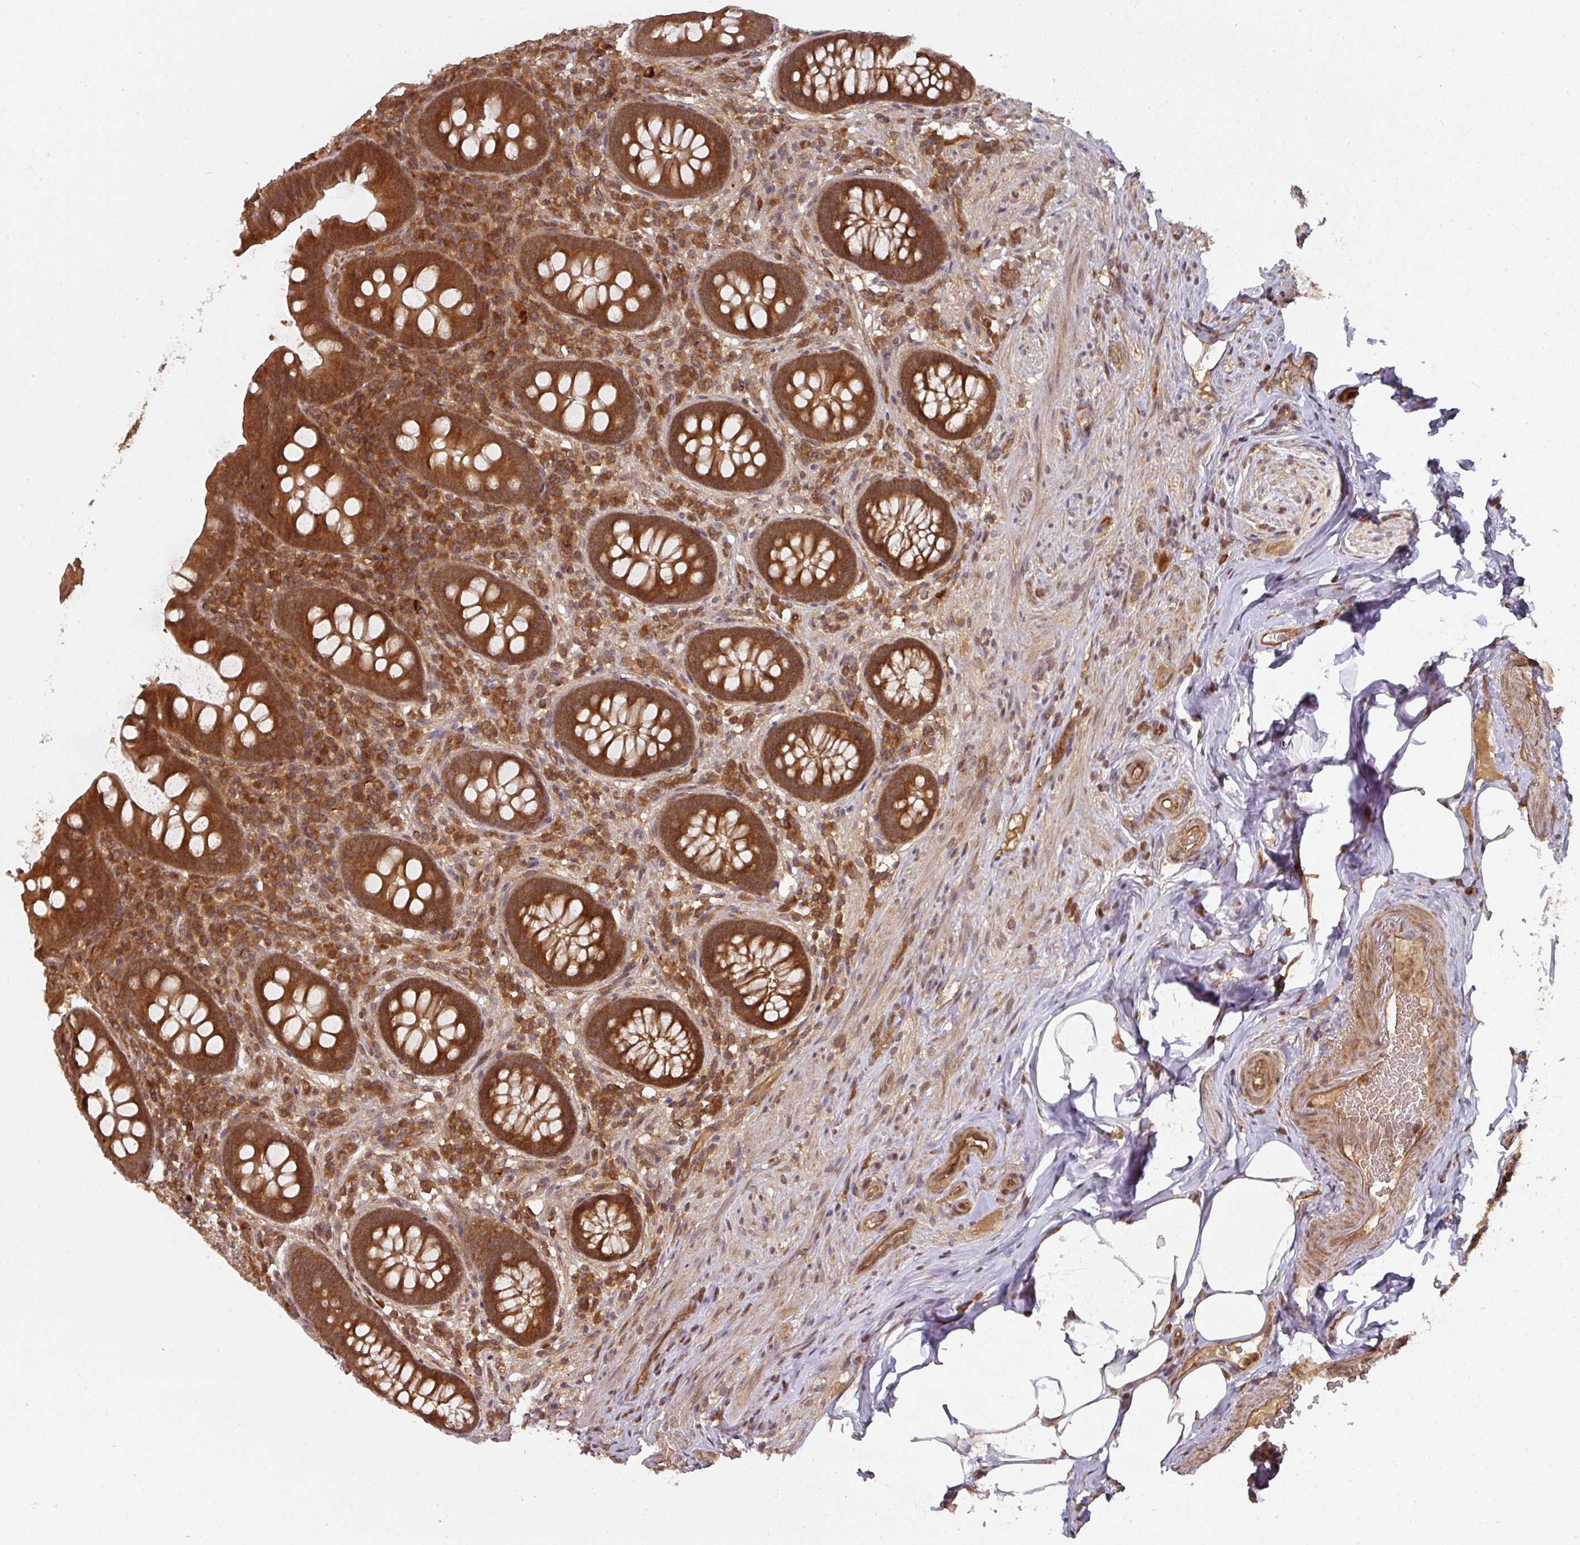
{"staining": {"intensity": "strong", "quantity": ">75%", "location": "cytoplasmic/membranous"}, "tissue": "appendix", "cell_type": "Glandular cells", "image_type": "normal", "snomed": [{"axis": "morphology", "description": "Normal tissue, NOS"}, {"axis": "topography", "description": "Appendix"}], "caption": "Appendix stained with immunohistochemistry (IHC) exhibits strong cytoplasmic/membranous staining in approximately >75% of glandular cells.", "gene": "EIF4EBP2", "patient": {"sex": "male", "age": 71}}